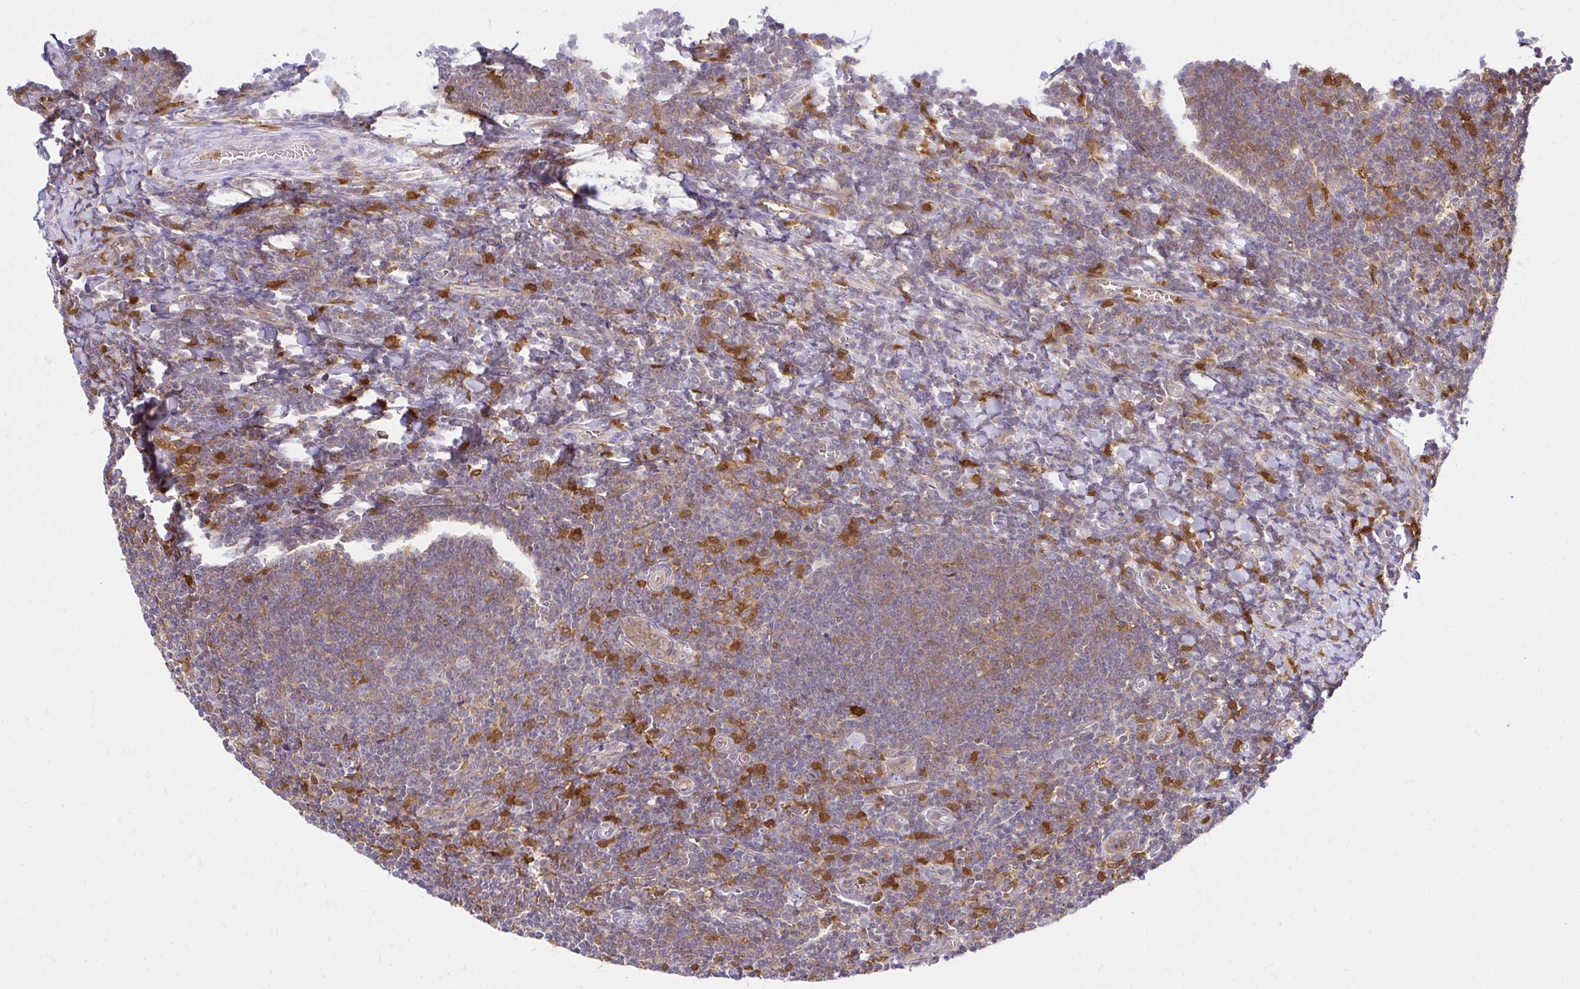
{"staining": {"intensity": "moderate", "quantity": "<25%", "location": "cytoplasmic/membranous,nuclear"}, "tissue": "tonsil", "cell_type": "Germinal center cells", "image_type": "normal", "snomed": [{"axis": "morphology", "description": "Normal tissue, NOS"}, {"axis": "topography", "description": "Tonsil"}], "caption": "The image shows staining of normal tonsil, revealing moderate cytoplasmic/membranous,nuclear protein staining (brown color) within germinal center cells.", "gene": "PYCARD", "patient": {"sex": "male", "age": 27}}